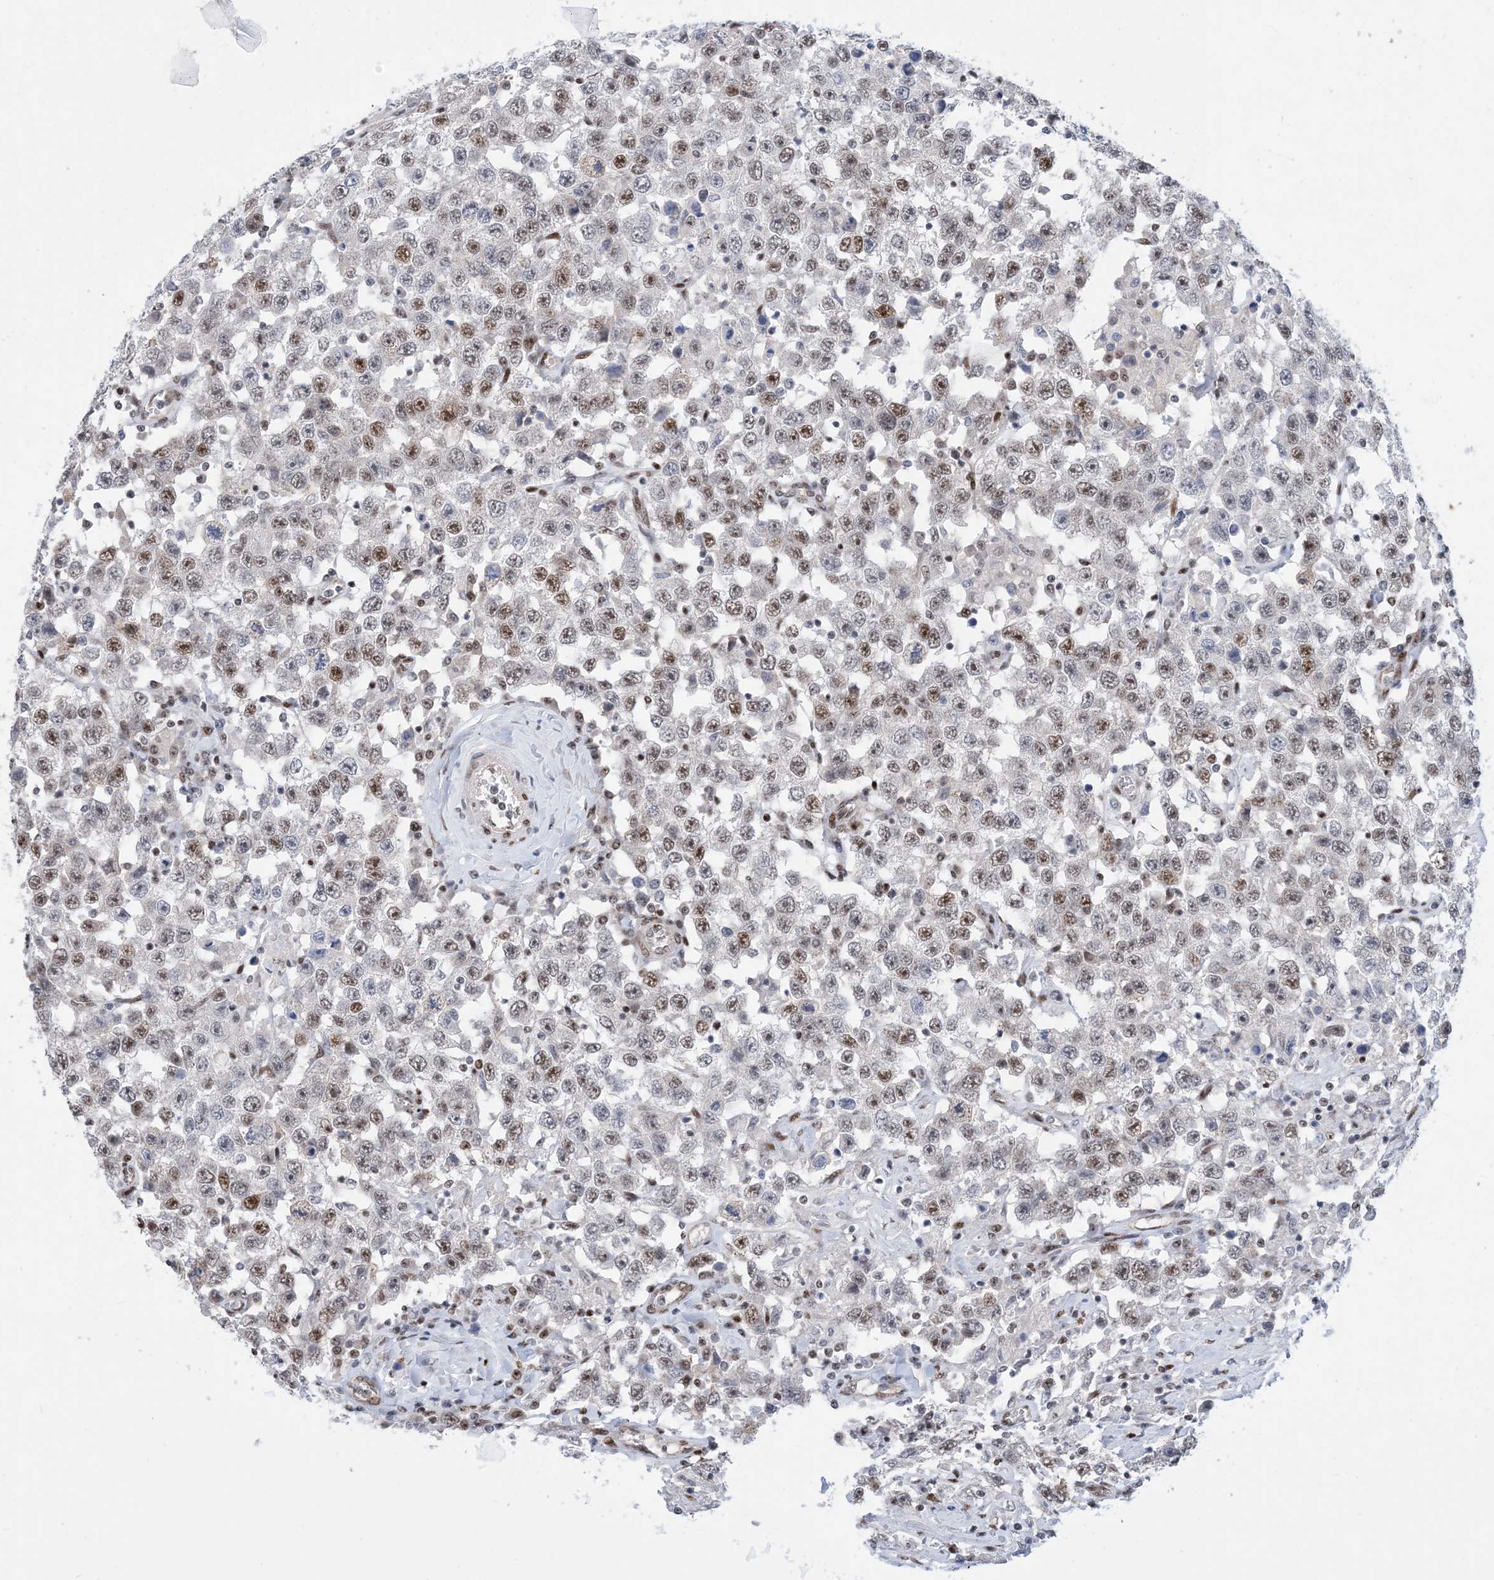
{"staining": {"intensity": "moderate", "quantity": "25%-75%", "location": "nuclear"}, "tissue": "testis cancer", "cell_type": "Tumor cells", "image_type": "cancer", "snomed": [{"axis": "morphology", "description": "Seminoma, NOS"}, {"axis": "topography", "description": "Testis"}], "caption": "About 25%-75% of tumor cells in human seminoma (testis) show moderate nuclear protein positivity as visualized by brown immunohistochemical staining.", "gene": "TSPYL1", "patient": {"sex": "male", "age": 41}}